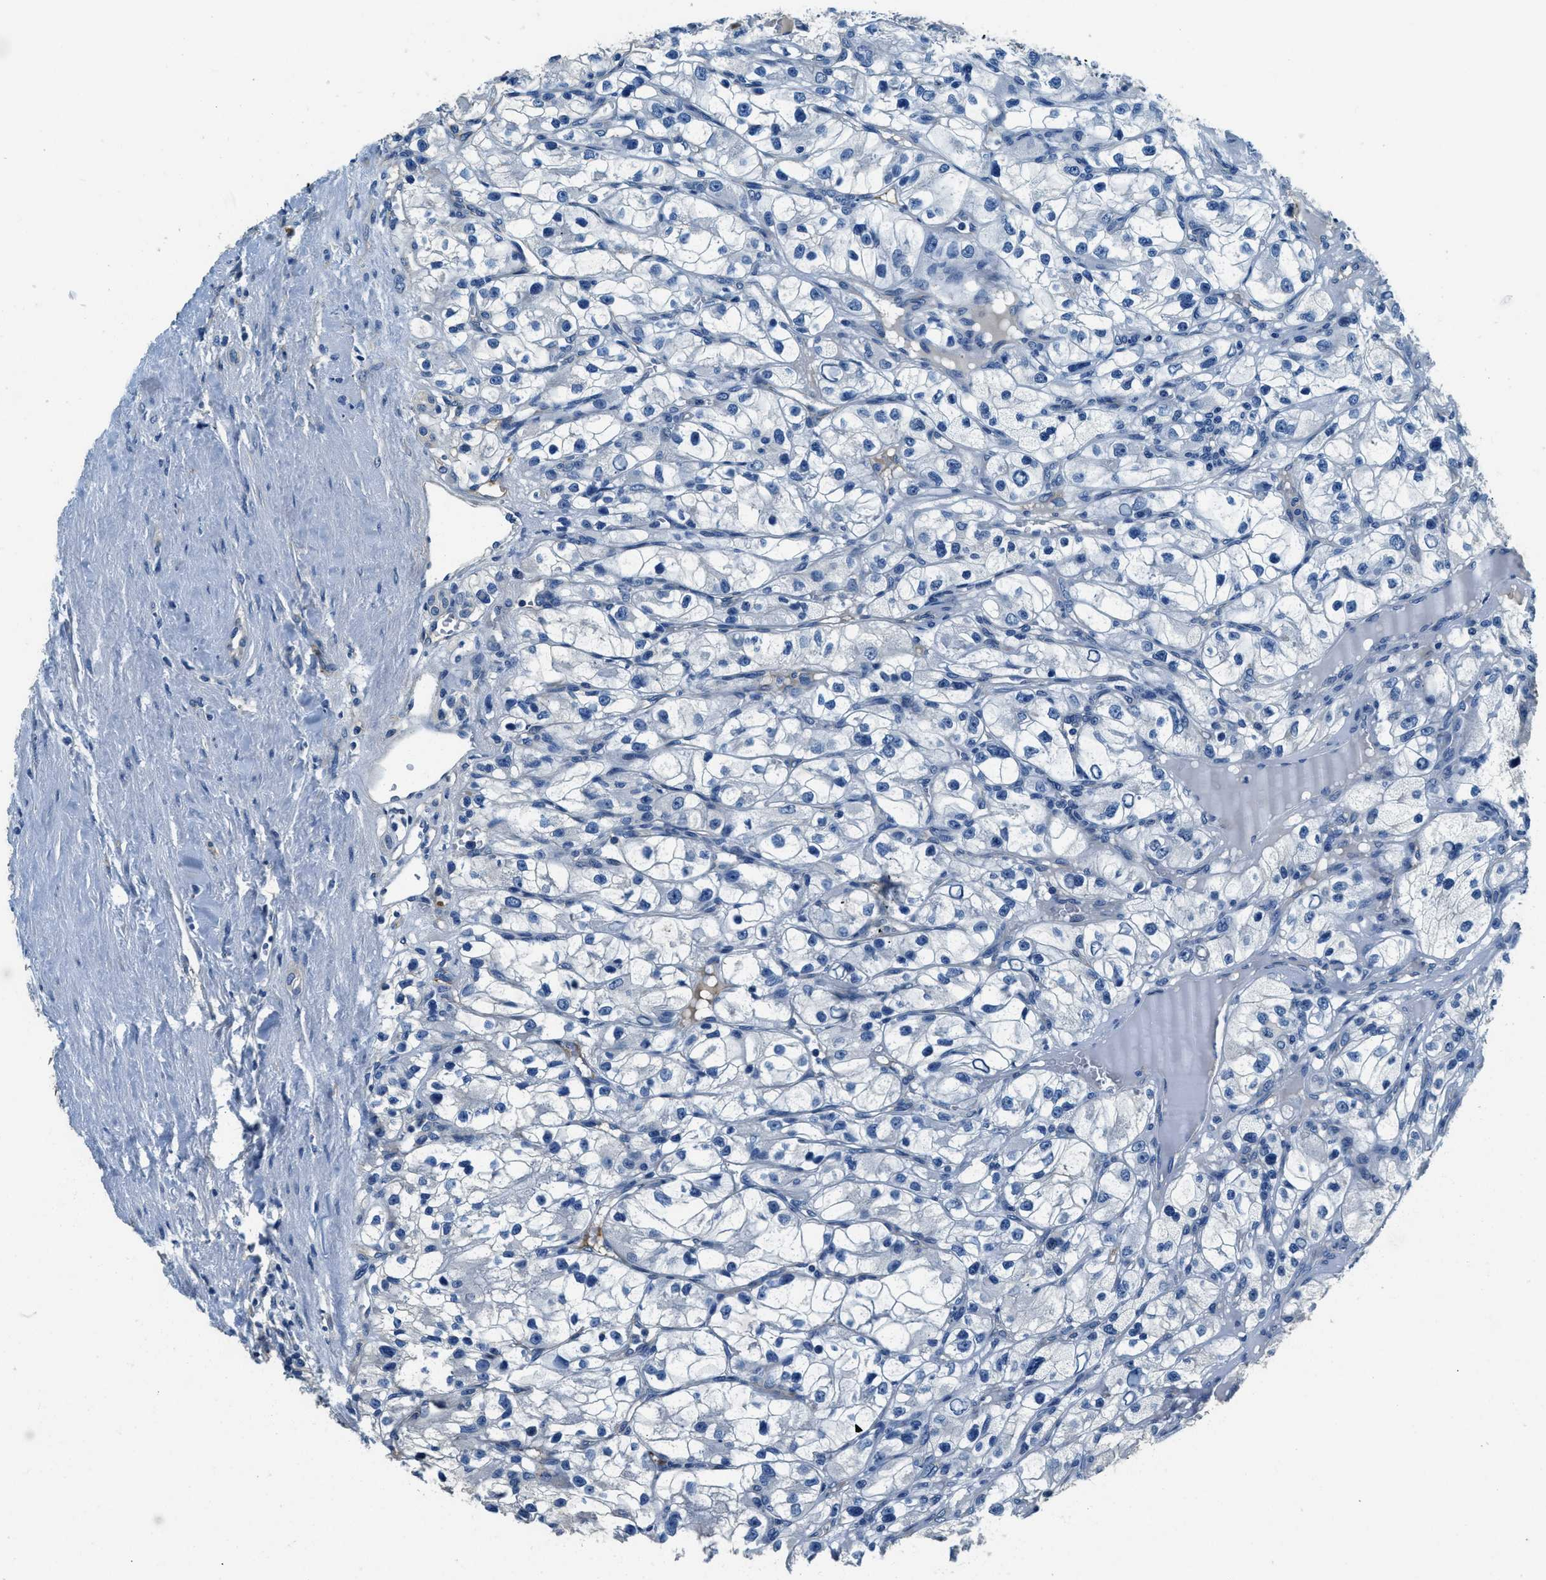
{"staining": {"intensity": "negative", "quantity": "none", "location": "none"}, "tissue": "renal cancer", "cell_type": "Tumor cells", "image_type": "cancer", "snomed": [{"axis": "morphology", "description": "Adenocarcinoma, NOS"}, {"axis": "topography", "description": "Kidney"}], "caption": "This is an immunohistochemistry image of renal adenocarcinoma. There is no positivity in tumor cells.", "gene": "TMEM186", "patient": {"sex": "female", "age": 57}}